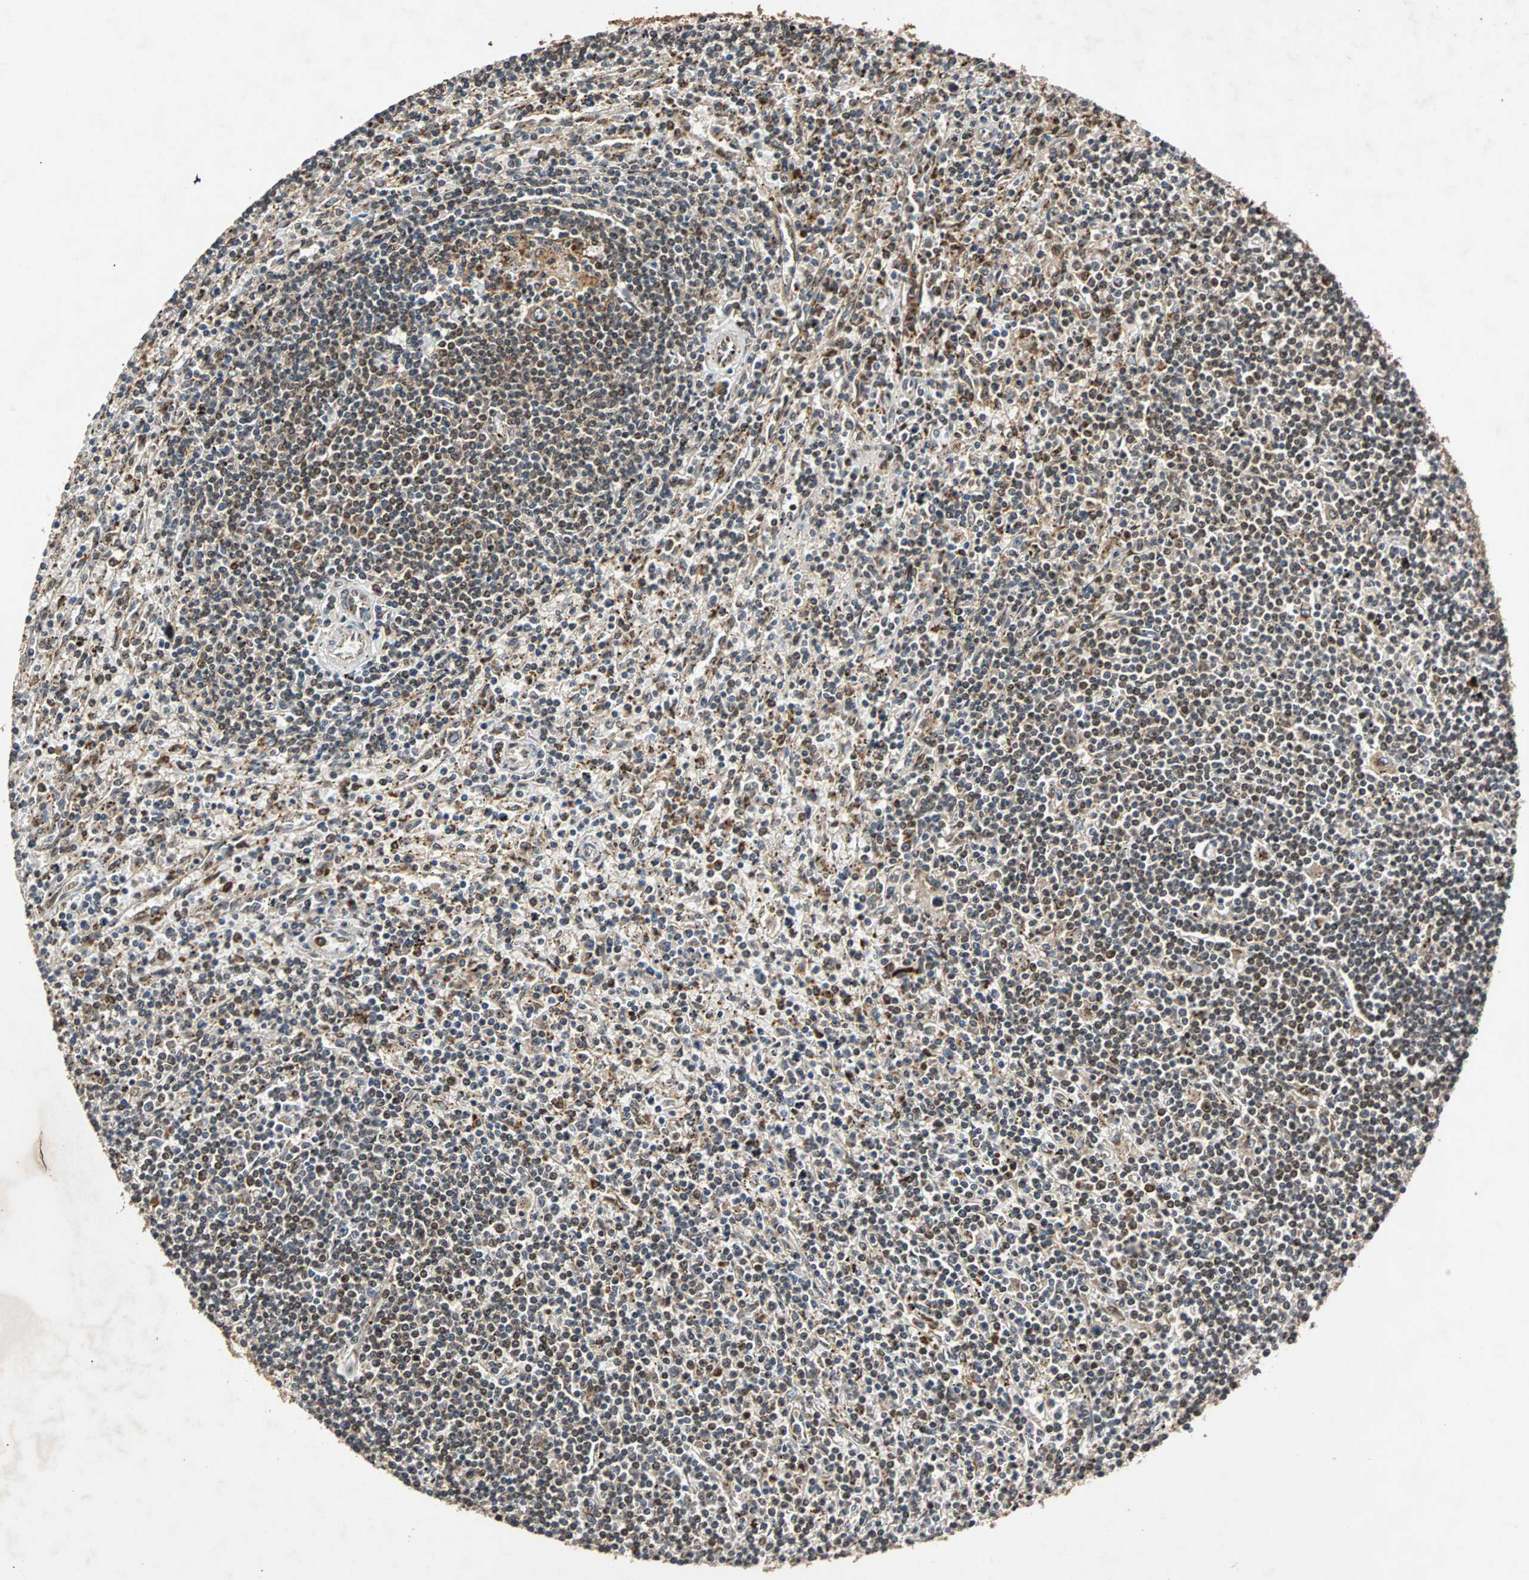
{"staining": {"intensity": "moderate", "quantity": "25%-75%", "location": "cytoplasmic/membranous,nuclear"}, "tissue": "lymphoma", "cell_type": "Tumor cells", "image_type": "cancer", "snomed": [{"axis": "morphology", "description": "Malignant lymphoma, non-Hodgkin's type, Low grade"}, {"axis": "topography", "description": "Spleen"}], "caption": "Brown immunohistochemical staining in malignant lymphoma, non-Hodgkin's type (low-grade) reveals moderate cytoplasmic/membranous and nuclear expression in about 25%-75% of tumor cells.", "gene": "USP31", "patient": {"sex": "male", "age": 76}}